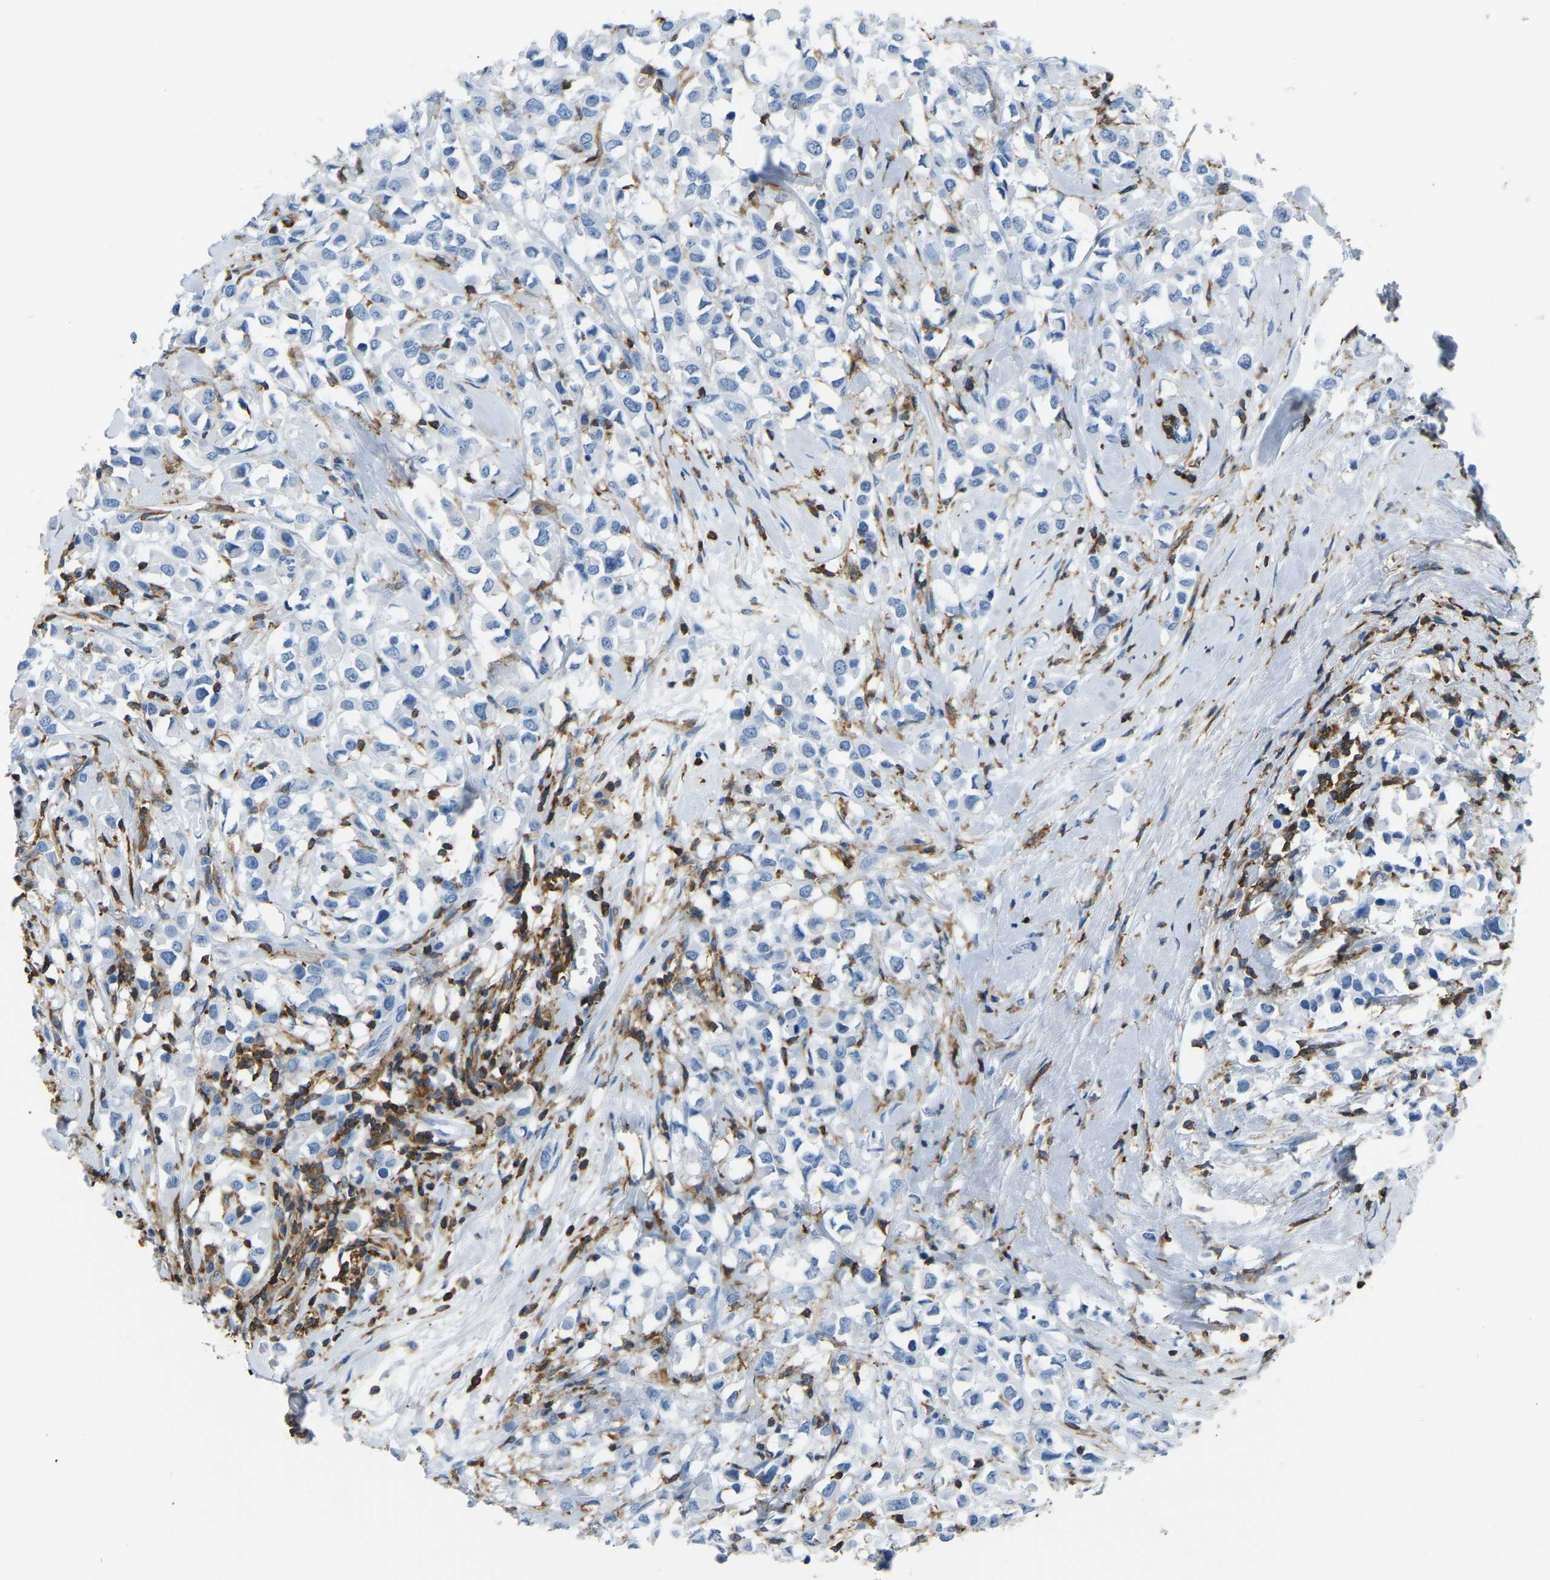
{"staining": {"intensity": "negative", "quantity": "none", "location": "none"}, "tissue": "breast cancer", "cell_type": "Tumor cells", "image_type": "cancer", "snomed": [{"axis": "morphology", "description": "Duct carcinoma"}, {"axis": "topography", "description": "Breast"}], "caption": "A high-resolution histopathology image shows immunohistochemistry (IHC) staining of breast cancer (intraductal carcinoma), which exhibits no significant staining in tumor cells.", "gene": "ARHGAP45", "patient": {"sex": "female", "age": 61}}